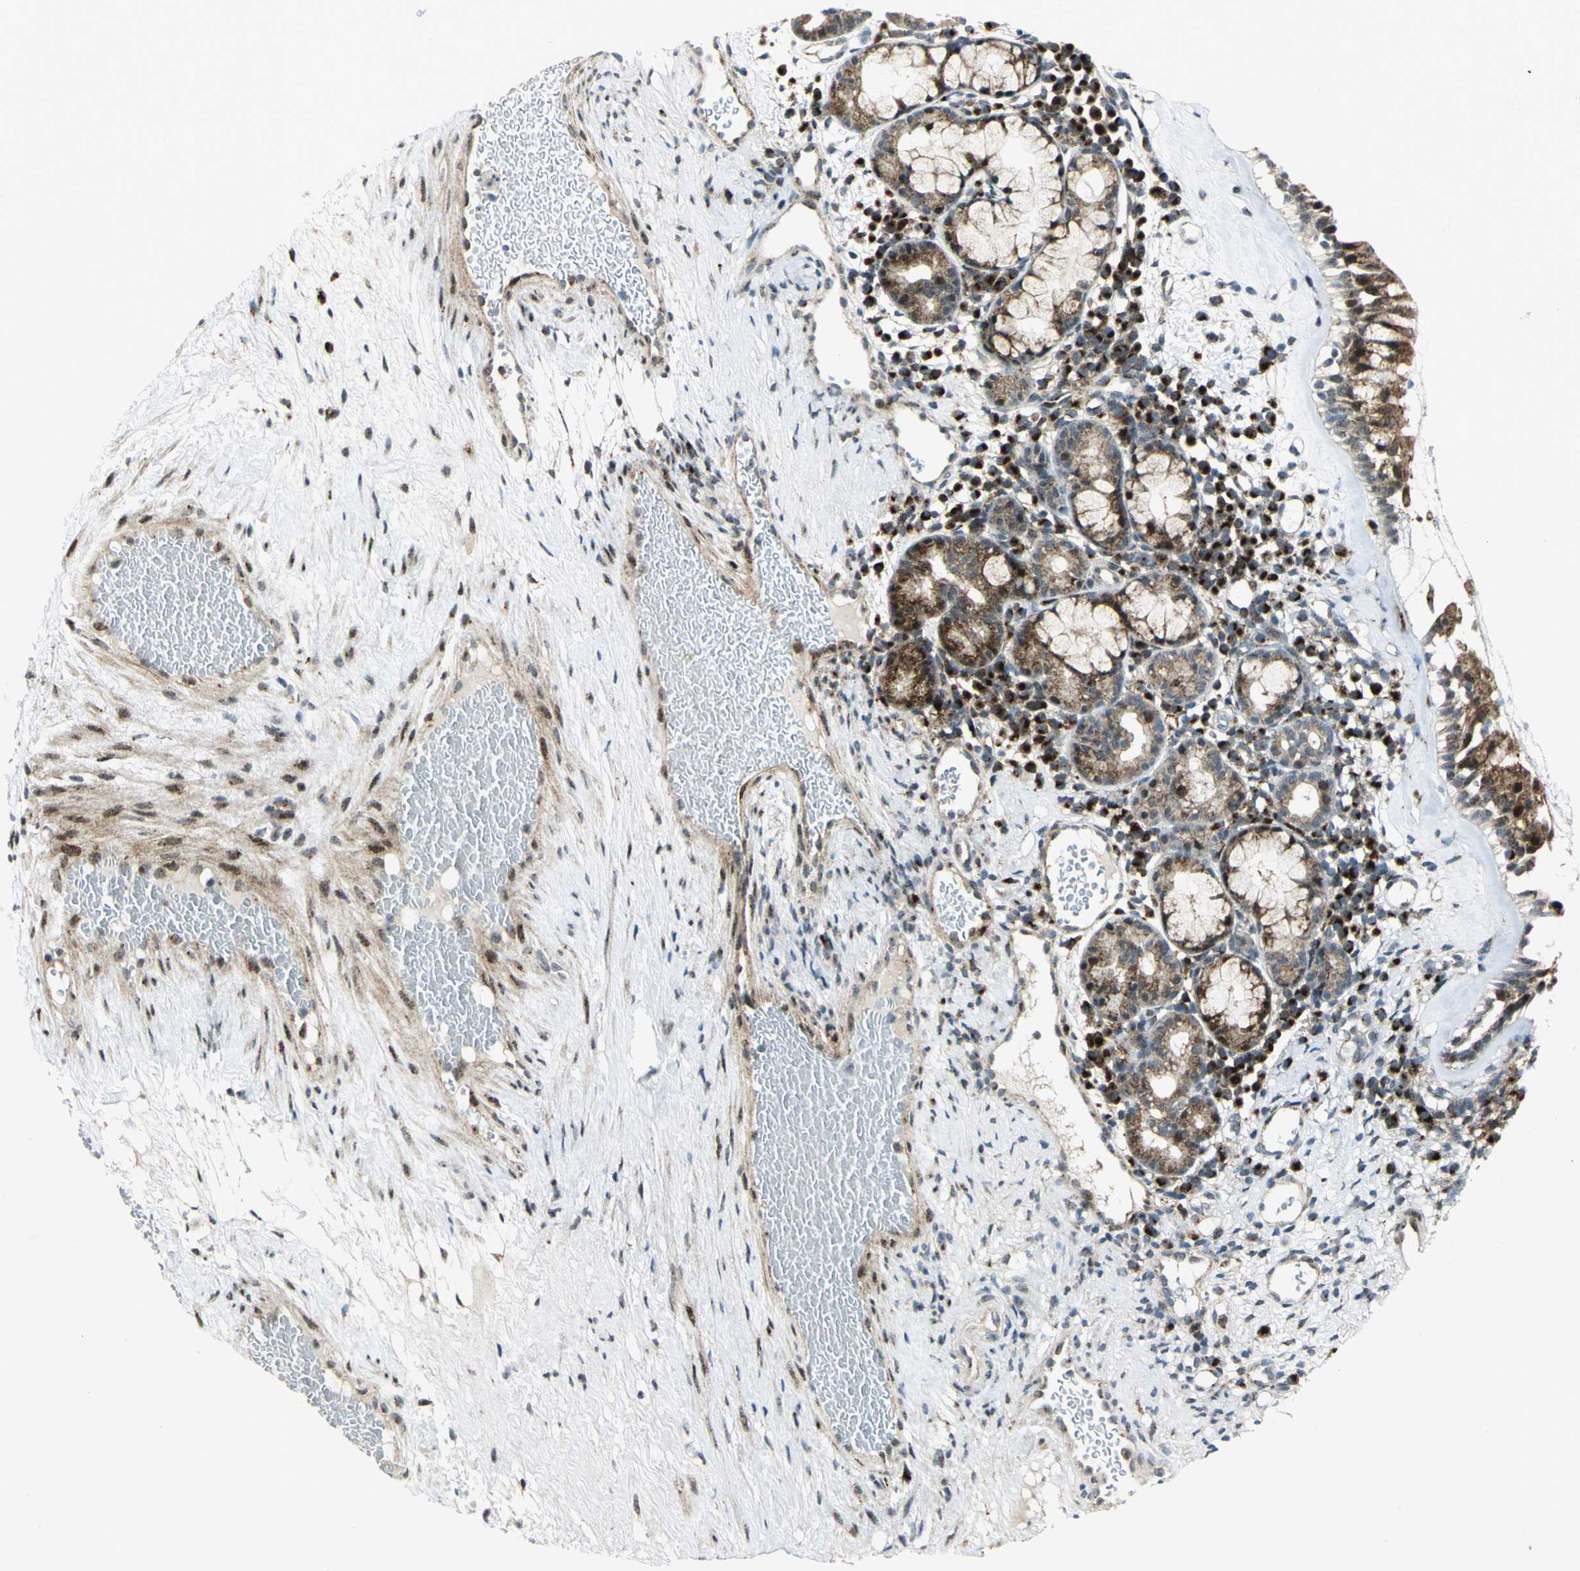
{"staining": {"intensity": "strong", "quantity": ">75%", "location": "cytoplasmic/membranous,nuclear"}, "tissue": "nasopharynx", "cell_type": "Respiratory epithelial cells", "image_type": "normal", "snomed": [{"axis": "morphology", "description": "Normal tissue, NOS"}, {"axis": "morphology", "description": "Inflammation, NOS"}, {"axis": "topography", "description": "Nasopharynx"}], "caption": "Immunohistochemistry micrograph of benign nasopharynx stained for a protein (brown), which demonstrates high levels of strong cytoplasmic/membranous,nuclear staining in about >75% of respiratory epithelial cells.", "gene": "ATP6V1A", "patient": {"sex": "female", "age": 55}}